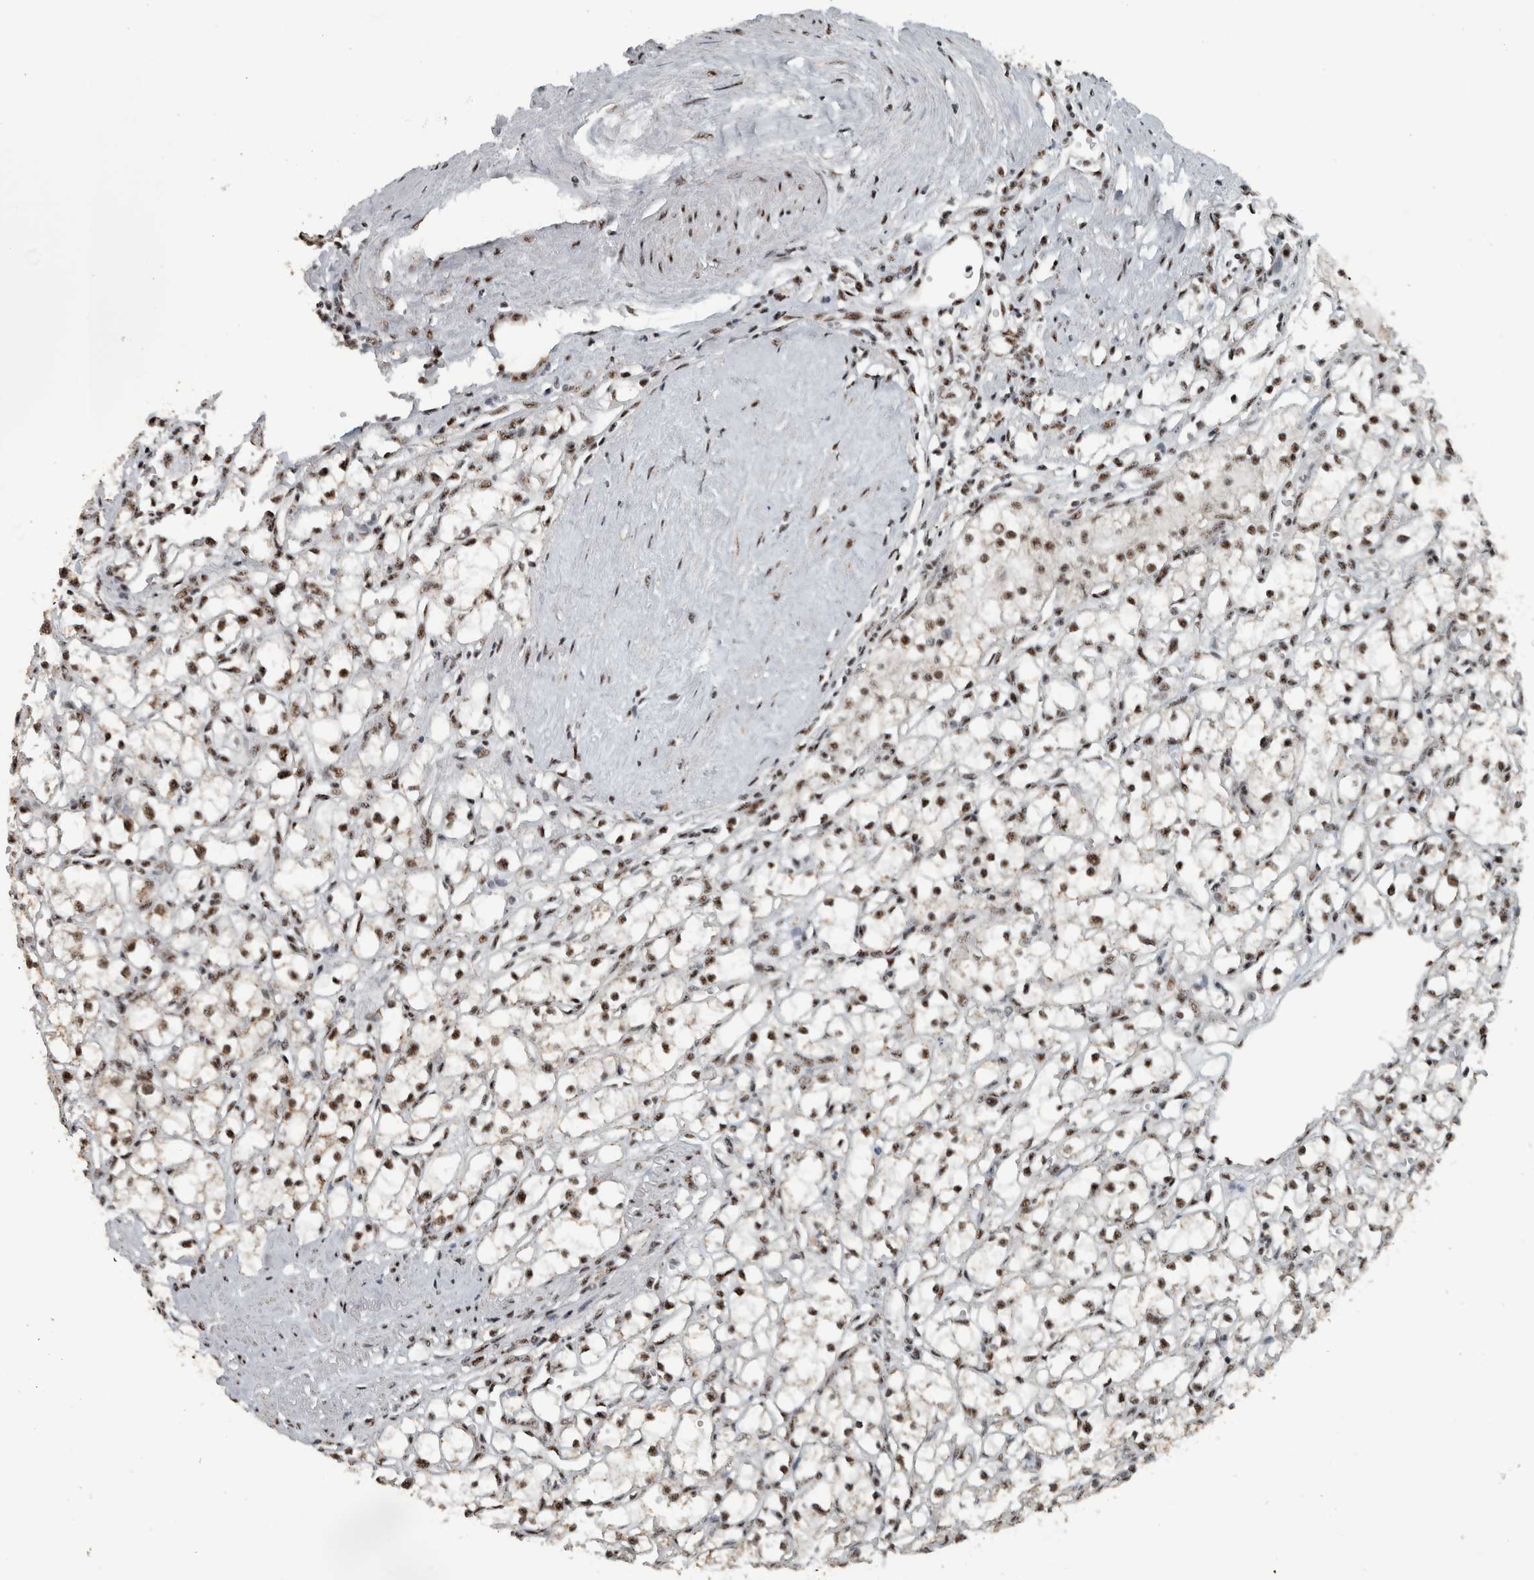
{"staining": {"intensity": "moderate", "quantity": ">75%", "location": "nuclear"}, "tissue": "renal cancer", "cell_type": "Tumor cells", "image_type": "cancer", "snomed": [{"axis": "morphology", "description": "Adenocarcinoma, NOS"}, {"axis": "topography", "description": "Kidney"}], "caption": "IHC micrograph of human renal adenocarcinoma stained for a protein (brown), which shows medium levels of moderate nuclear expression in approximately >75% of tumor cells.", "gene": "SON", "patient": {"sex": "male", "age": 56}}